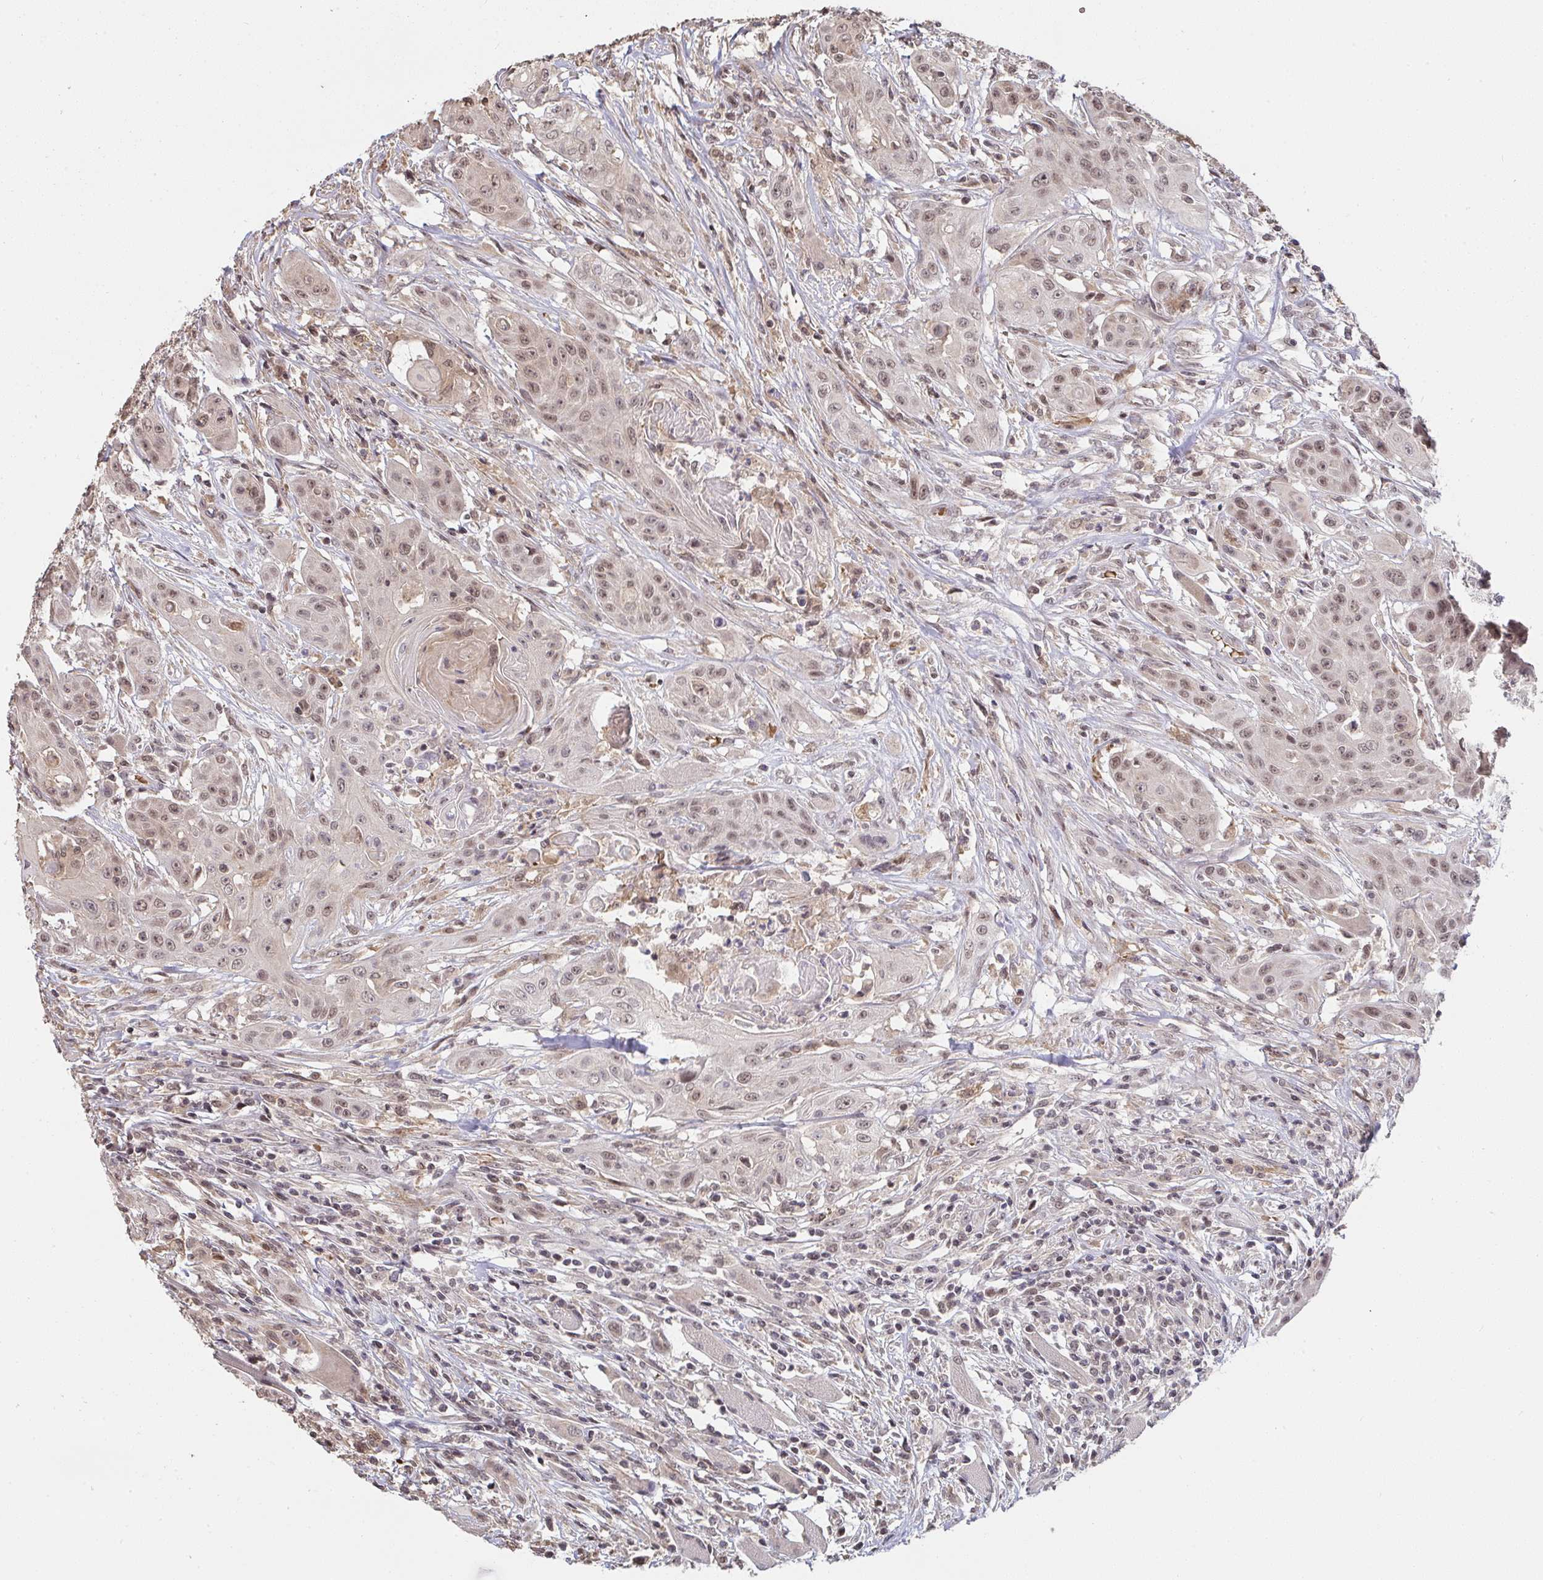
{"staining": {"intensity": "moderate", "quantity": "25%-75%", "location": "nuclear"}, "tissue": "head and neck cancer", "cell_type": "Tumor cells", "image_type": "cancer", "snomed": [{"axis": "morphology", "description": "Squamous cell carcinoma, NOS"}, {"axis": "topography", "description": "Oral tissue"}, {"axis": "topography", "description": "Head-Neck"}, {"axis": "topography", "description": "Neck, NOS"}], "caption": "A high-resolution image shows immunohistochemistry staining of head and neck cancer (squamous cell carcinoma), which displays moderate nuclear staining in about 25%-75% of tumor cells. Ihc stains the protein of interest in brown and the nuclei are stained blue.", "gene": "SAP30", "patient": {"sex": "female", "age": 55}}